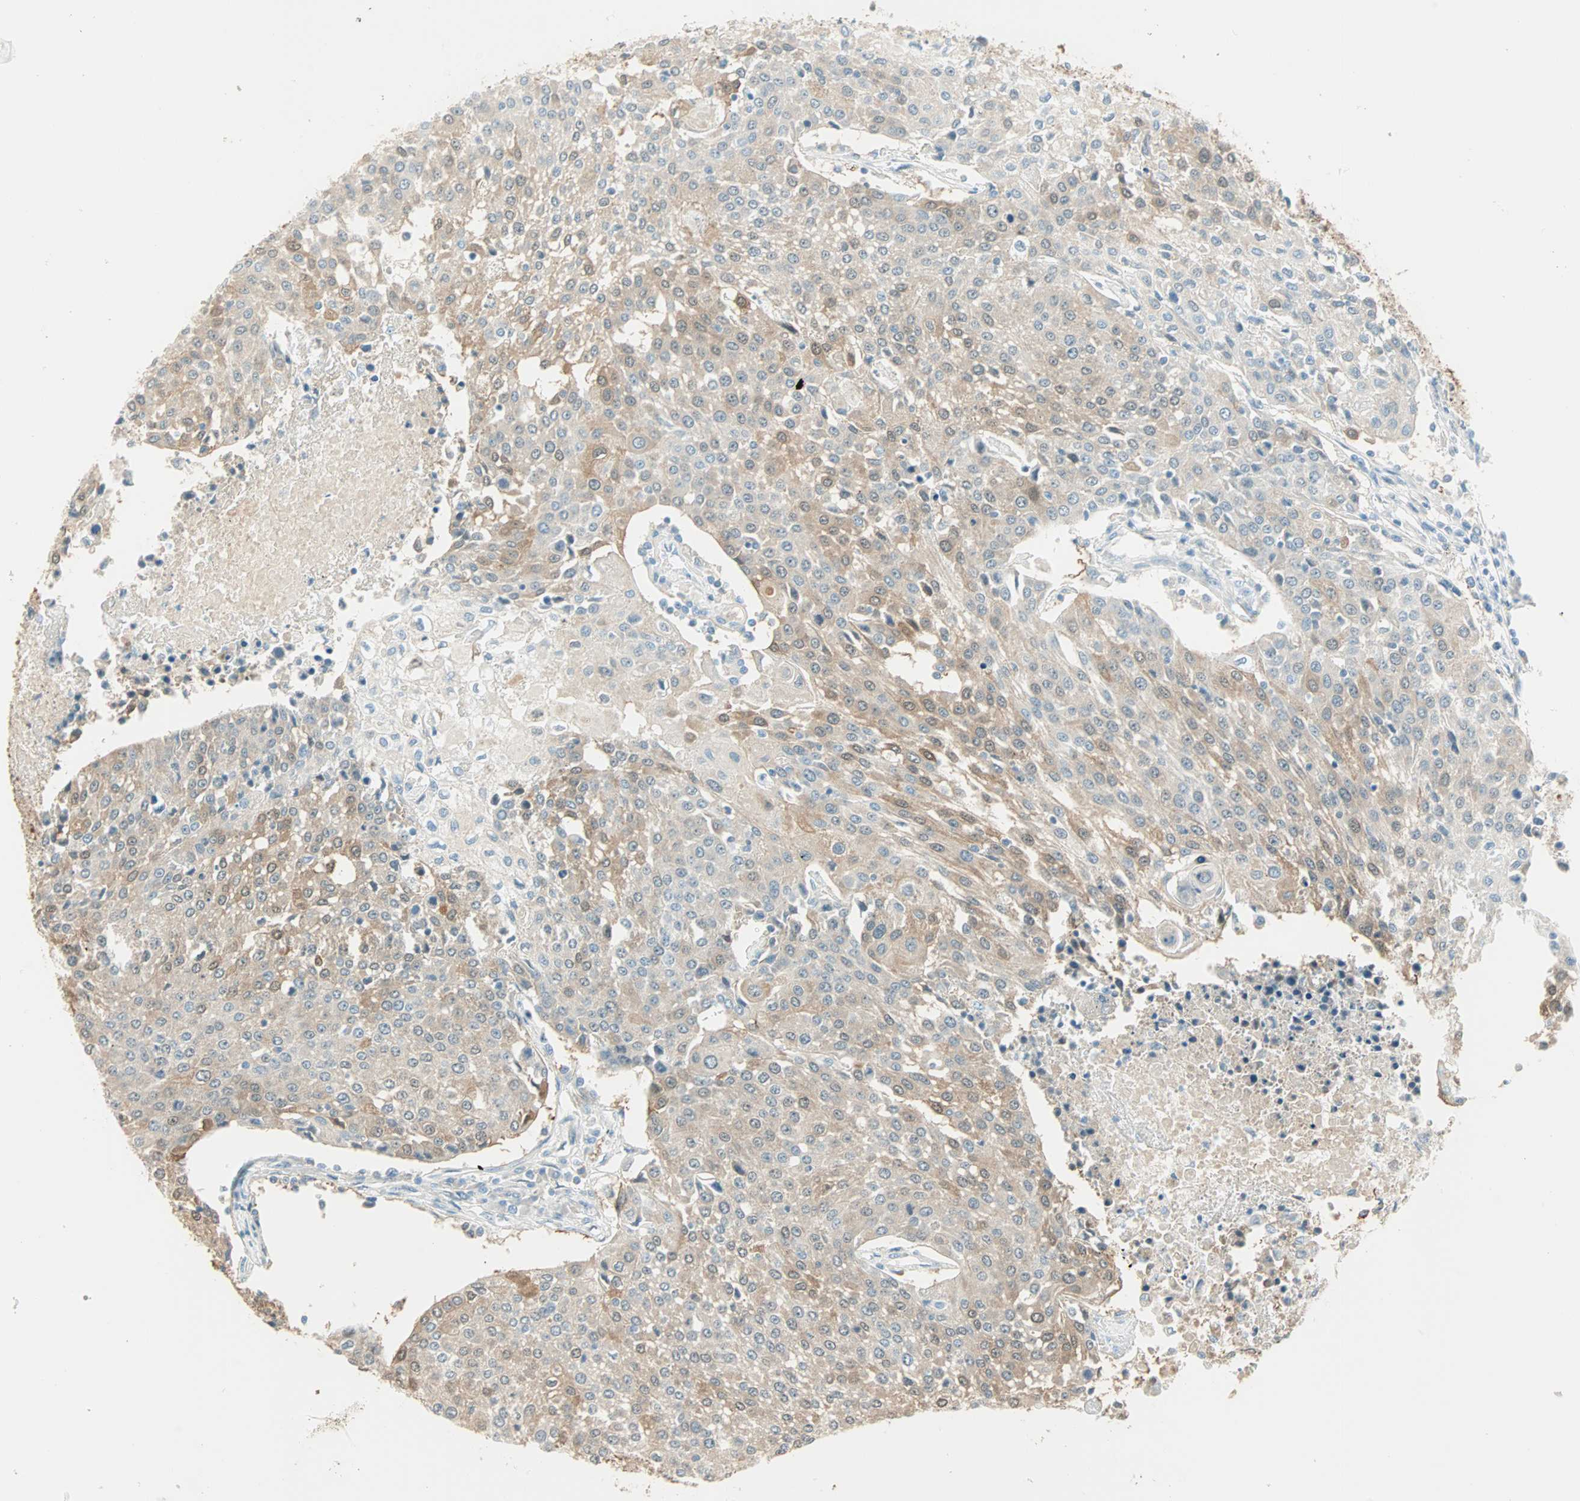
{"staining": {"intensity": "moderate", "quantity": ">75%", "location": "cytoplasmic/membranous,nuclear"}, "tissue": "urothelial cancer", "cell_type": "Tumor cells", "image_type": "cancer", "snomed": [{"axis": "morphology", "description": "Urothelial carcinoma, High grade"}, {"axis": "topography", "description": "Urinary bladder"}], "caption": "This is a histology image of immunohistochemistry (IHC) staining of urothelial cancer, which shows moderate positivity in the cytoplasmic/membranous and nuclear of tumor cells.", "gene": "S100A1", "patient": {"sex": "female", "age": 85}}